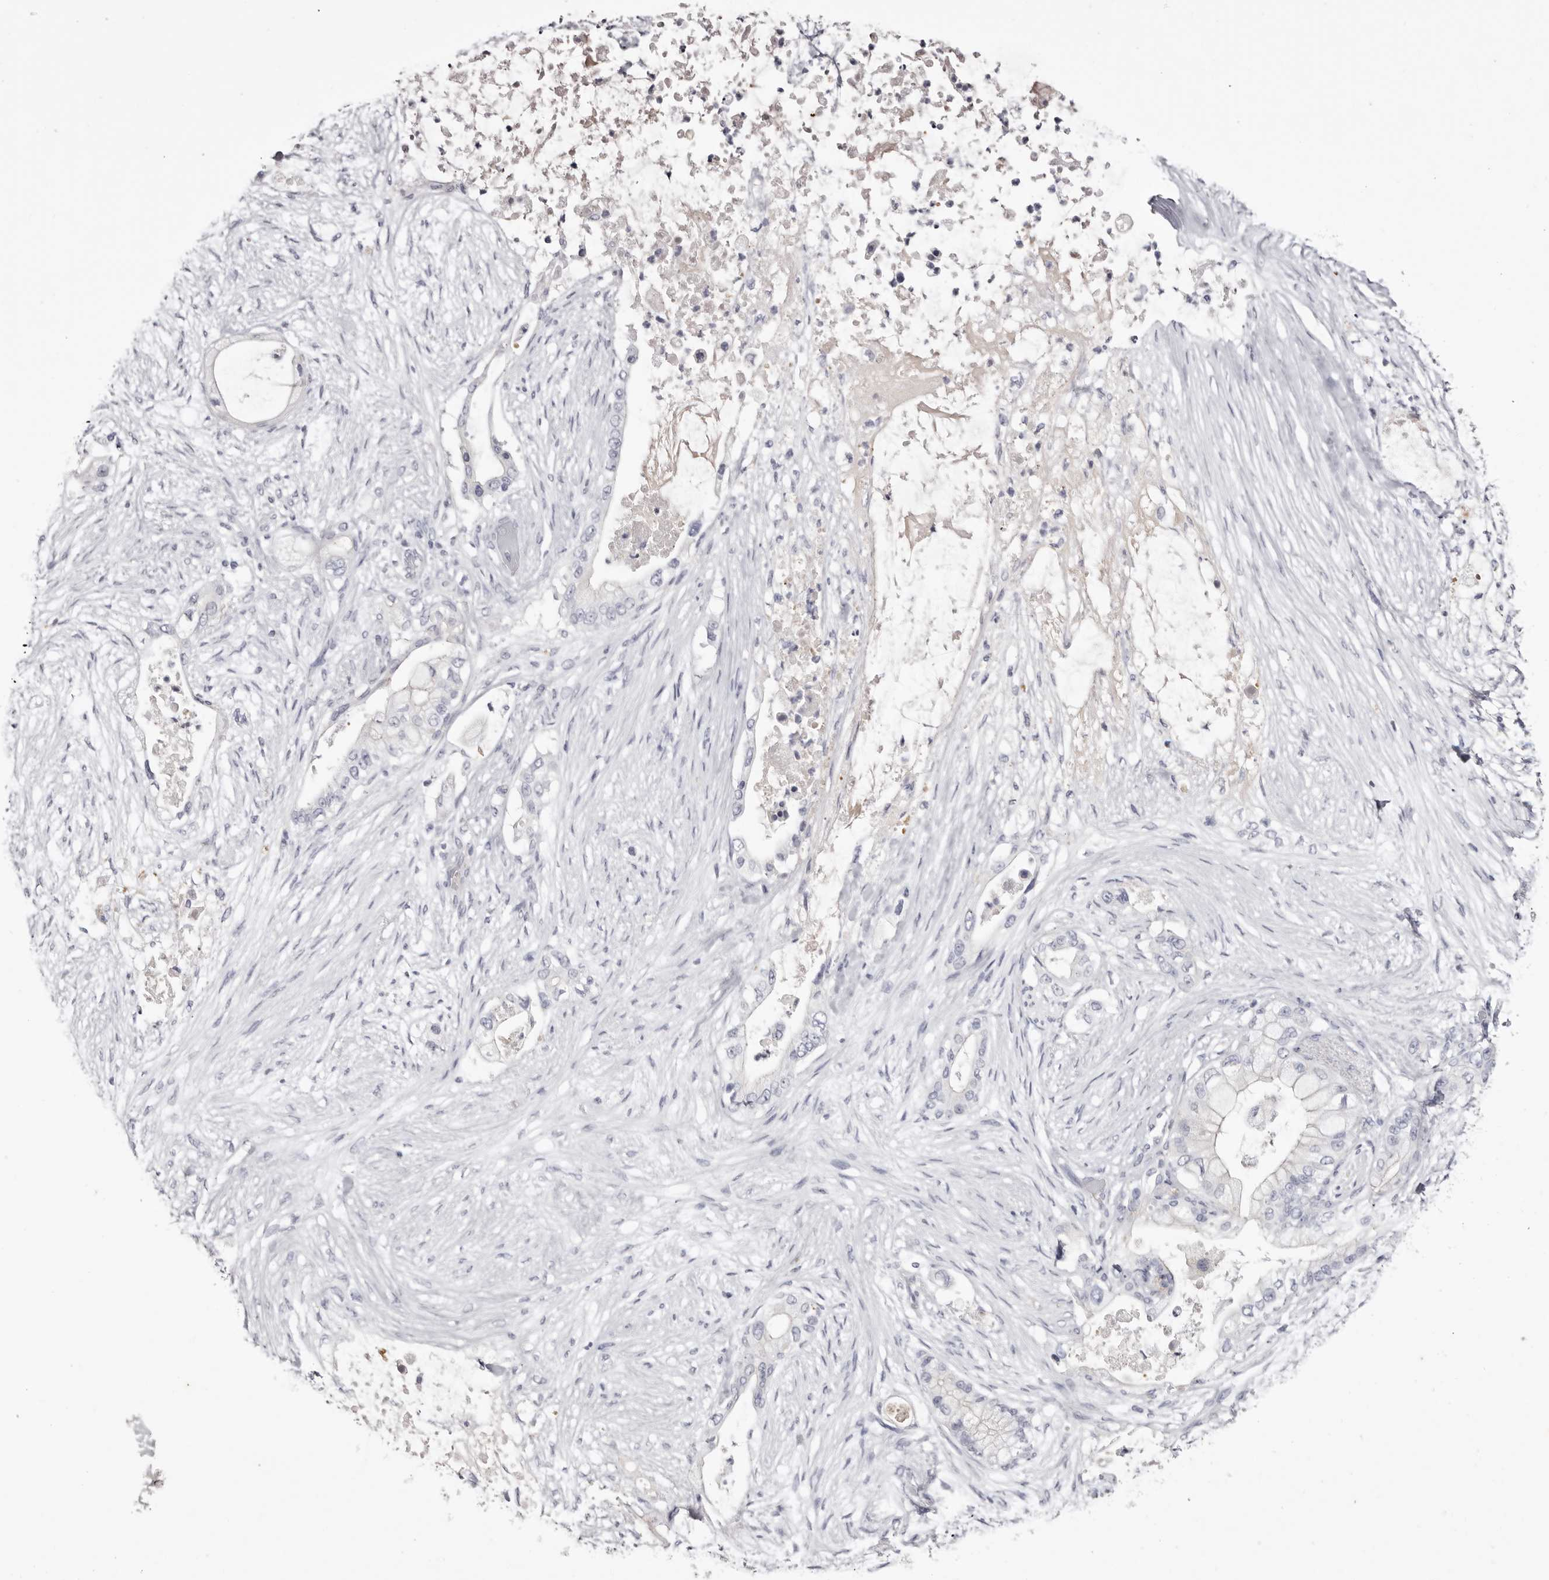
{"staining": {"intensity": "negative", "quantity": "none", "location": "none"}, "tissue": "pancreatic cancer", "cell_type": "Tumor cells", "image_type": "cancer", "snomed": [{"axis": "morphology", "description": "Adenocarcinoma, NOS"}, {"axis": "topography", "description": "Pancreas"}], "caption": "IHC image of neoplastic tissue: human pancreatic cancer stained with DAB demonstrates no significant protein expression in tumor cells.", "gene": "CA6", "patient": {"sex": "male", "age": 53}}